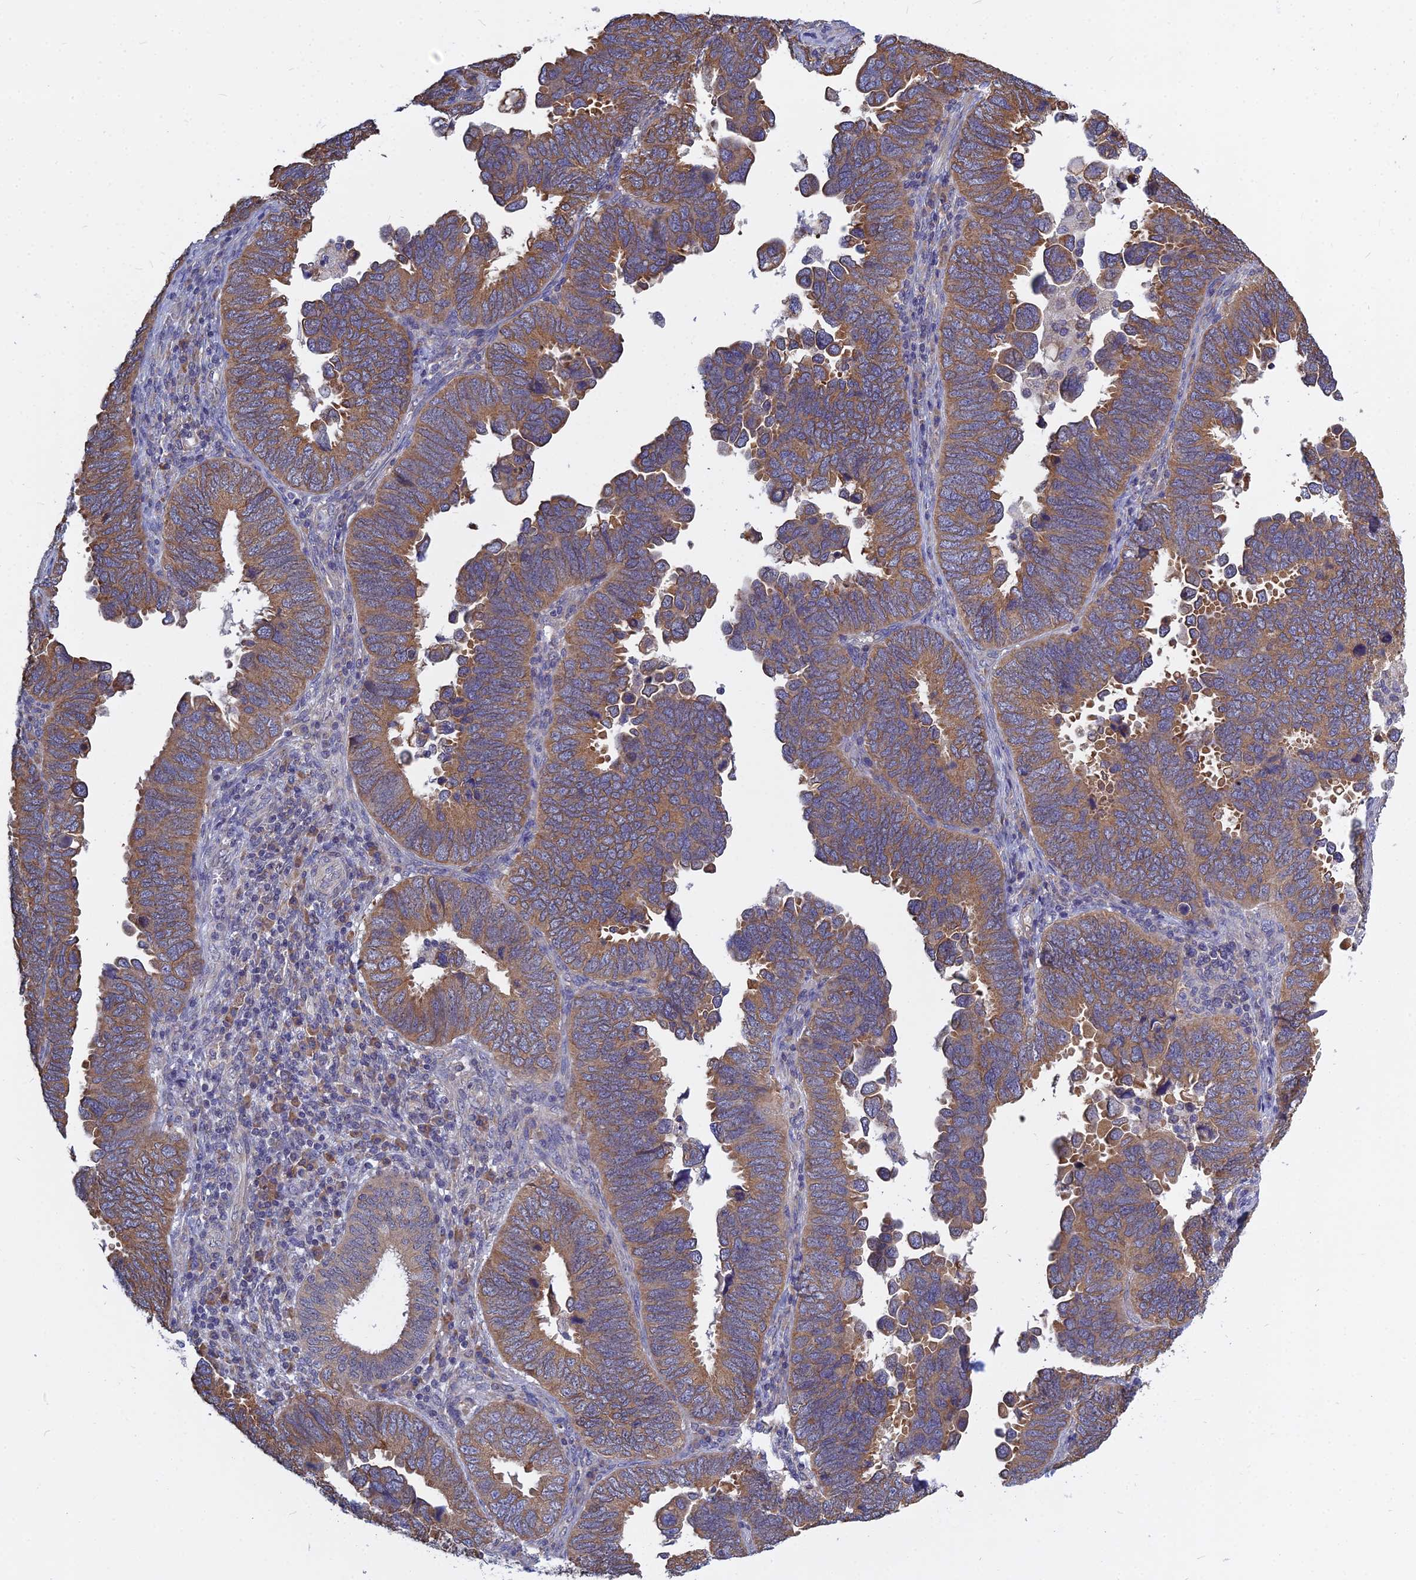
{"staining": {"intensity": "moderate", "quantity": ">75%", "location": "cytoplasmic/membranous"}, "tissue": "endometrial cancer", "cell_type": "Tumor cells", "image_type": "cancer", "snomed": [{"axis": "morphology", "description": "Adenocarcinoma, NOS"}, {"axis": "topography", "description": "Endometrium"}], "caption": "Tumor cells exhibit medium levels of moderate cytoplasmic/membranous expression in approximately >75% of cells in human endometrial adenocarcinoma.", "gene": "KIAA1143", "patient": {"sex": "female", "age": 79}}